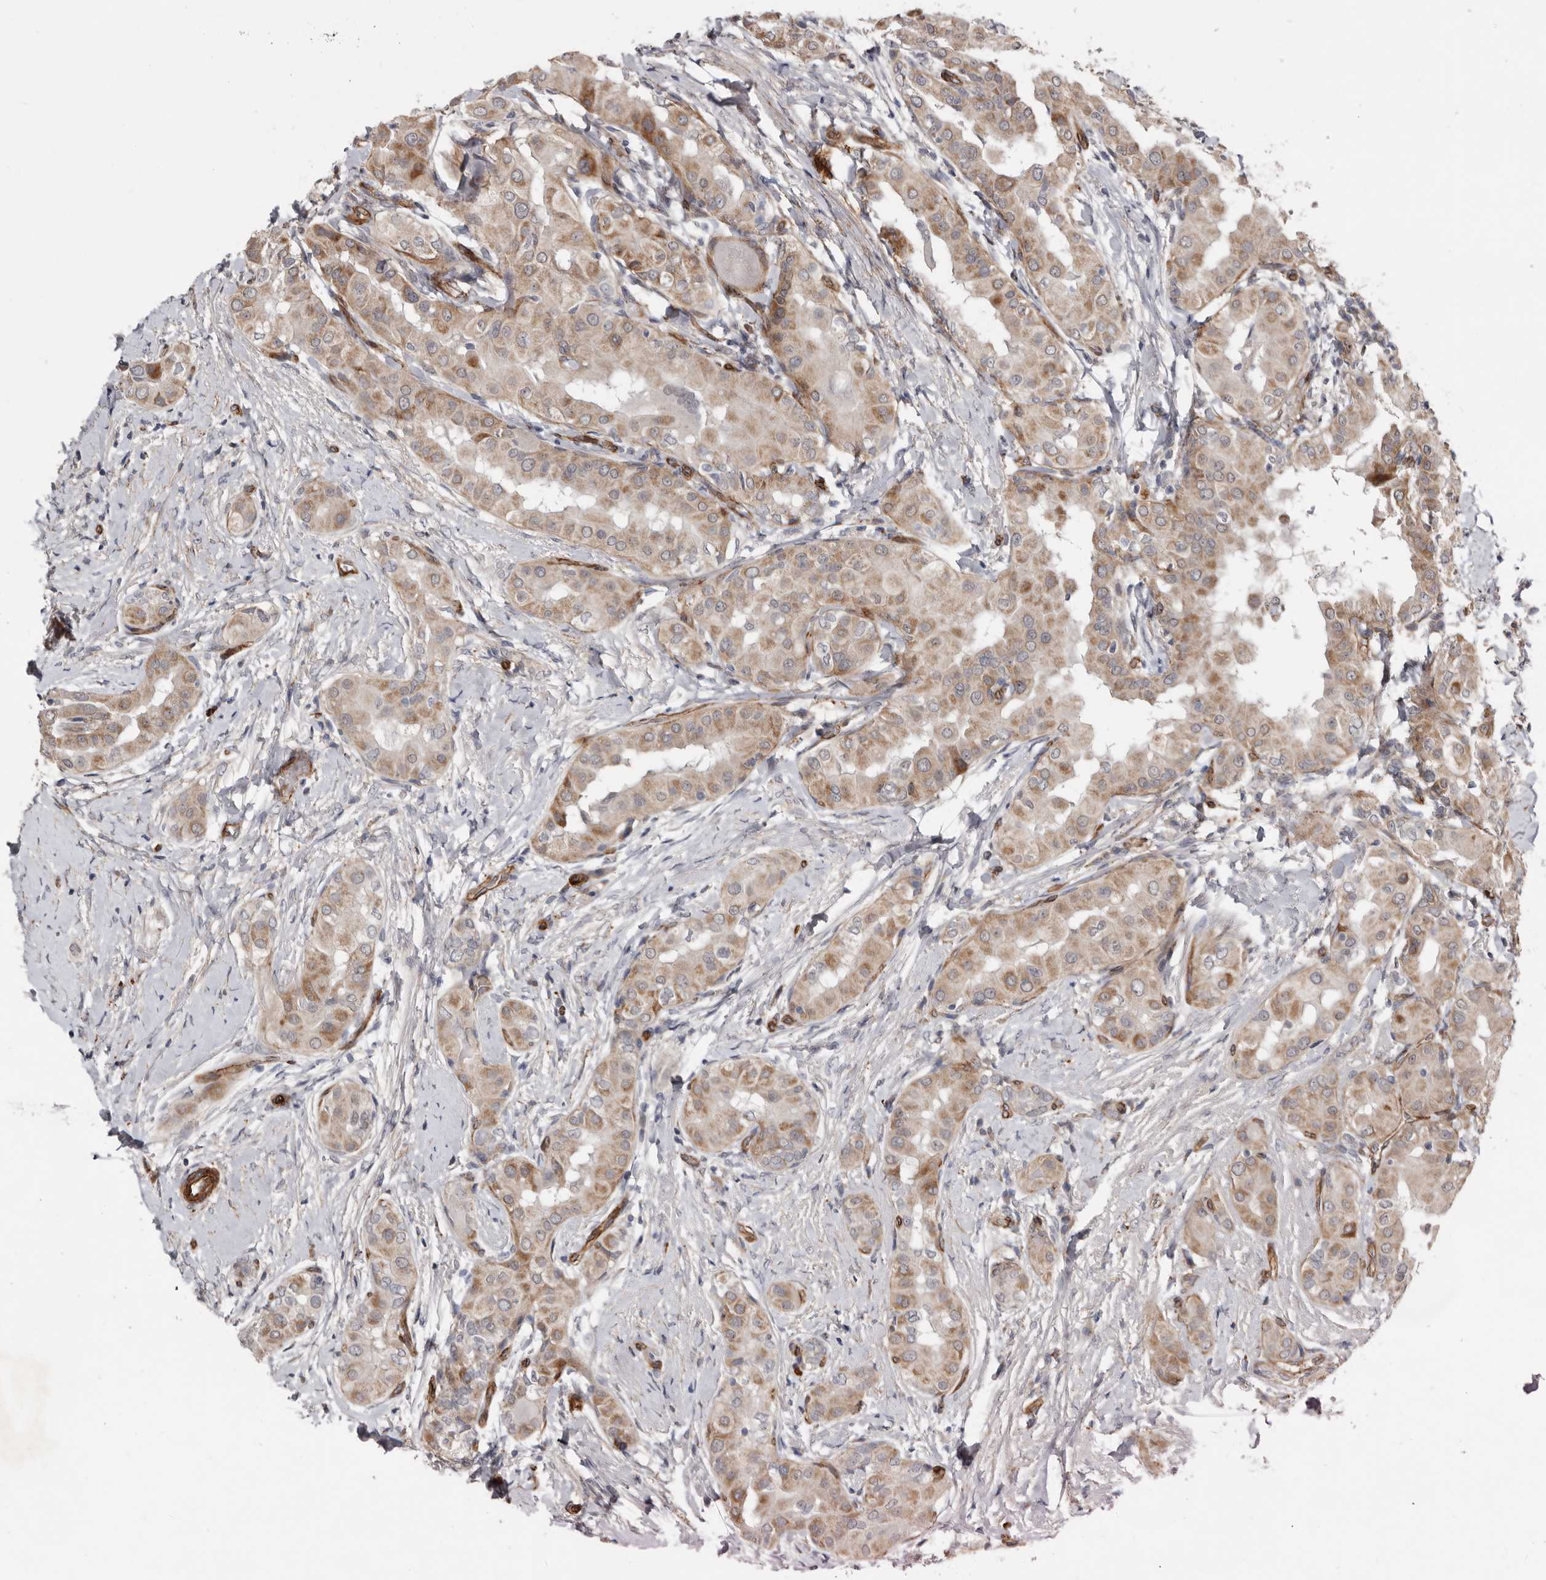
{"staining": {"intensity": "moderate", "quantity": ">75%", "location": "cytoplasmic/membranous"}, "tissue": "thyroid cancer", "cell_type": "Tumor cells", "image_type": "cancer", "snomed": [{"axis": "morphology", "description": "Papillary adenocarcinoma, NOS"}, {"axis": "topography", "description": "Thyroid gland"}], "caption": "Thyroid papillary adenocarcinoma stained for a protein (brown) demonstrates moderate cytoplasmic/membranous positive staining in about >75% of tumor cells.", "gene": "RANBP17", "patient": {"sex": "male", "age": 33}}